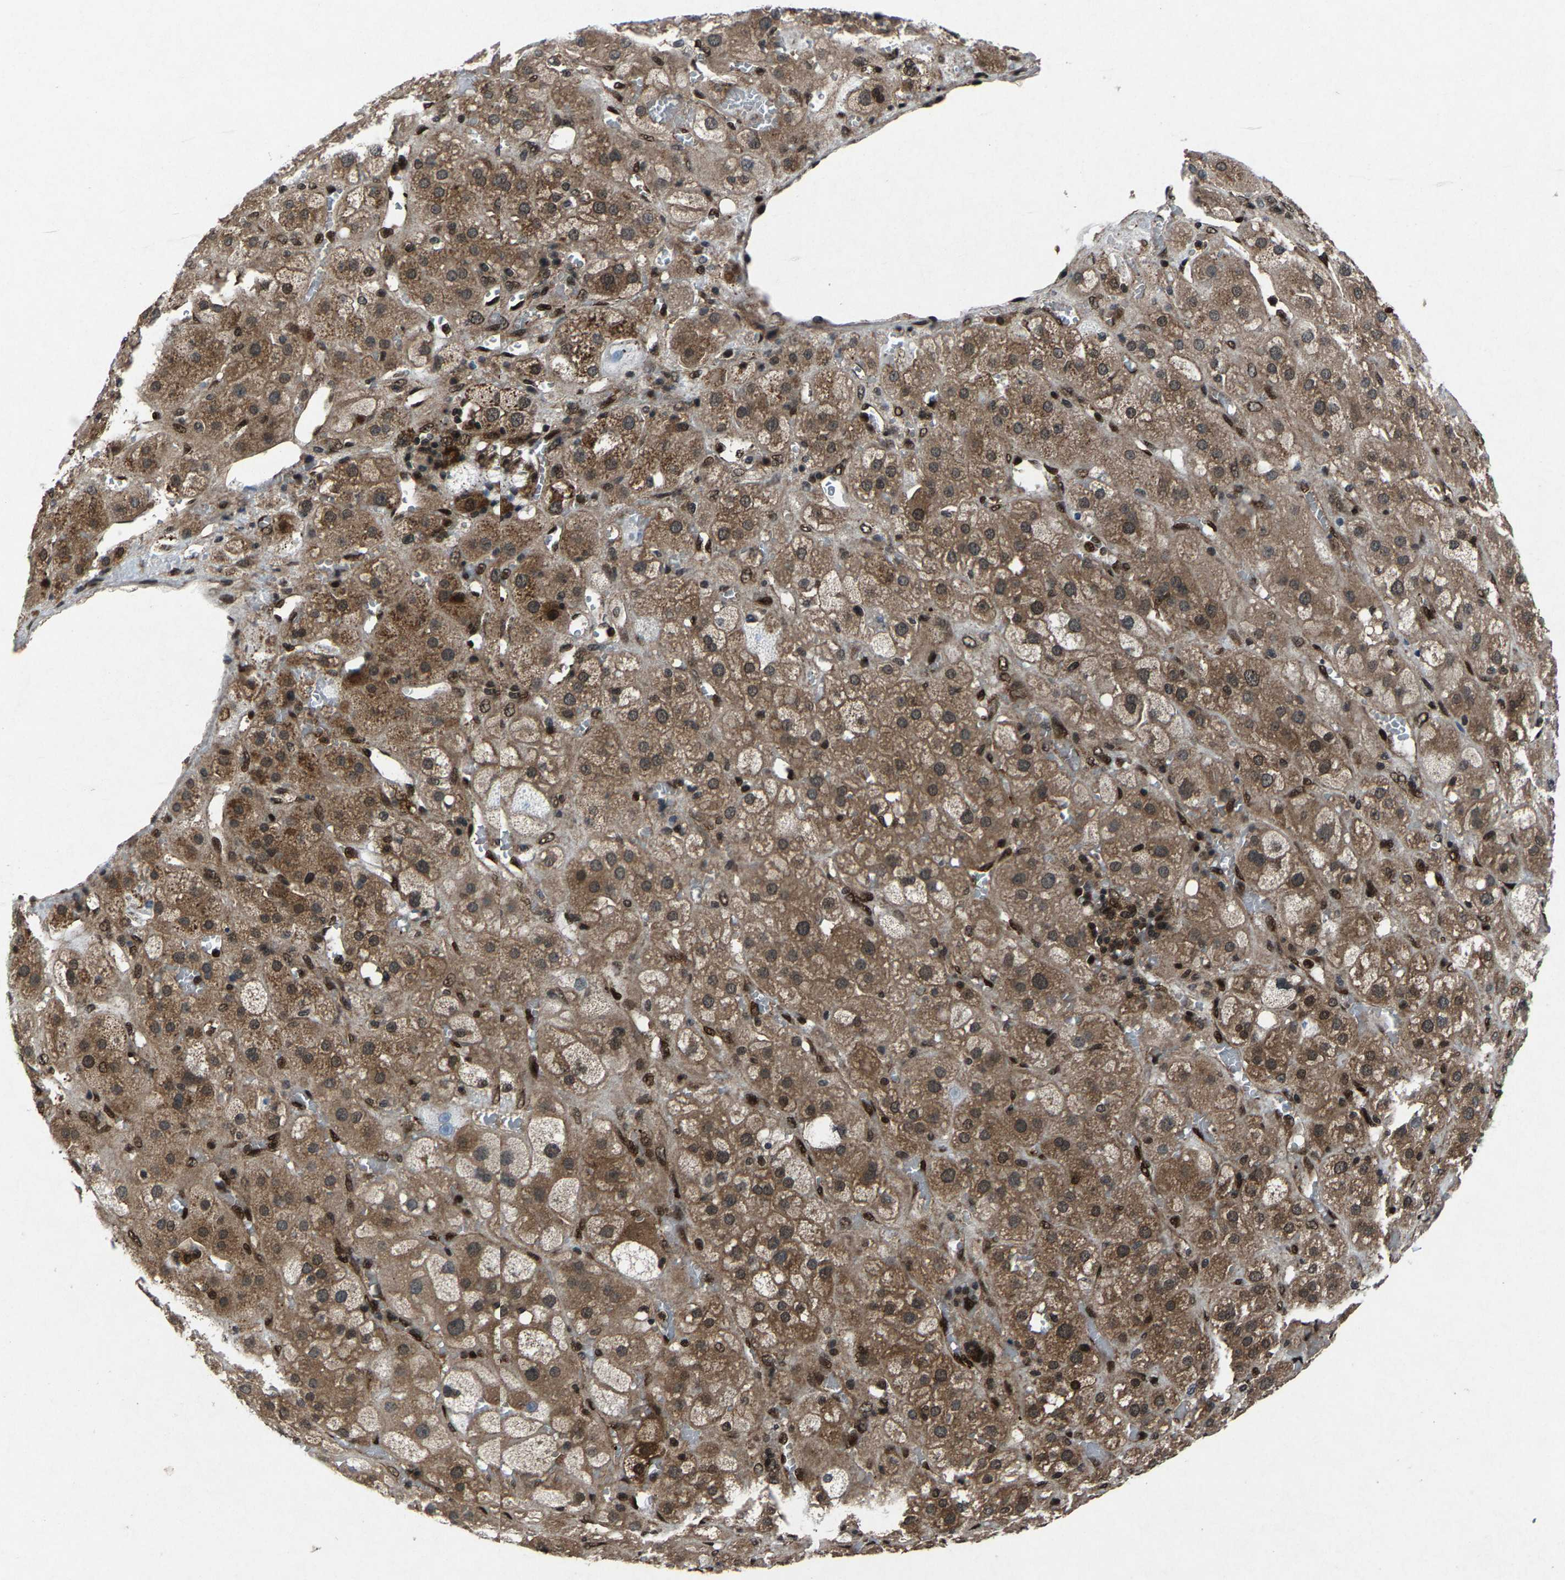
{"staining": {"intensity": "strong", "quantity": ">75%", "location": "cytoplasmic/membranous,nuclear"}, "tissue": "adrenal gland", "cell_type": "Glandular cells", "image_type": "normal", "snomed": [{"axis": "morphology", "description": "Normal tissue, NOS"}, {"axis": "topography", "description": "Adrenal gland"}], "caption": "A brown stain shows strong cytoplasmic/membranous,nuclear positivity of a protein in glandular cells of normal human adrenal gland.", "gene": "ATXN3", "patient": {"sex": "female", "age": 47}}